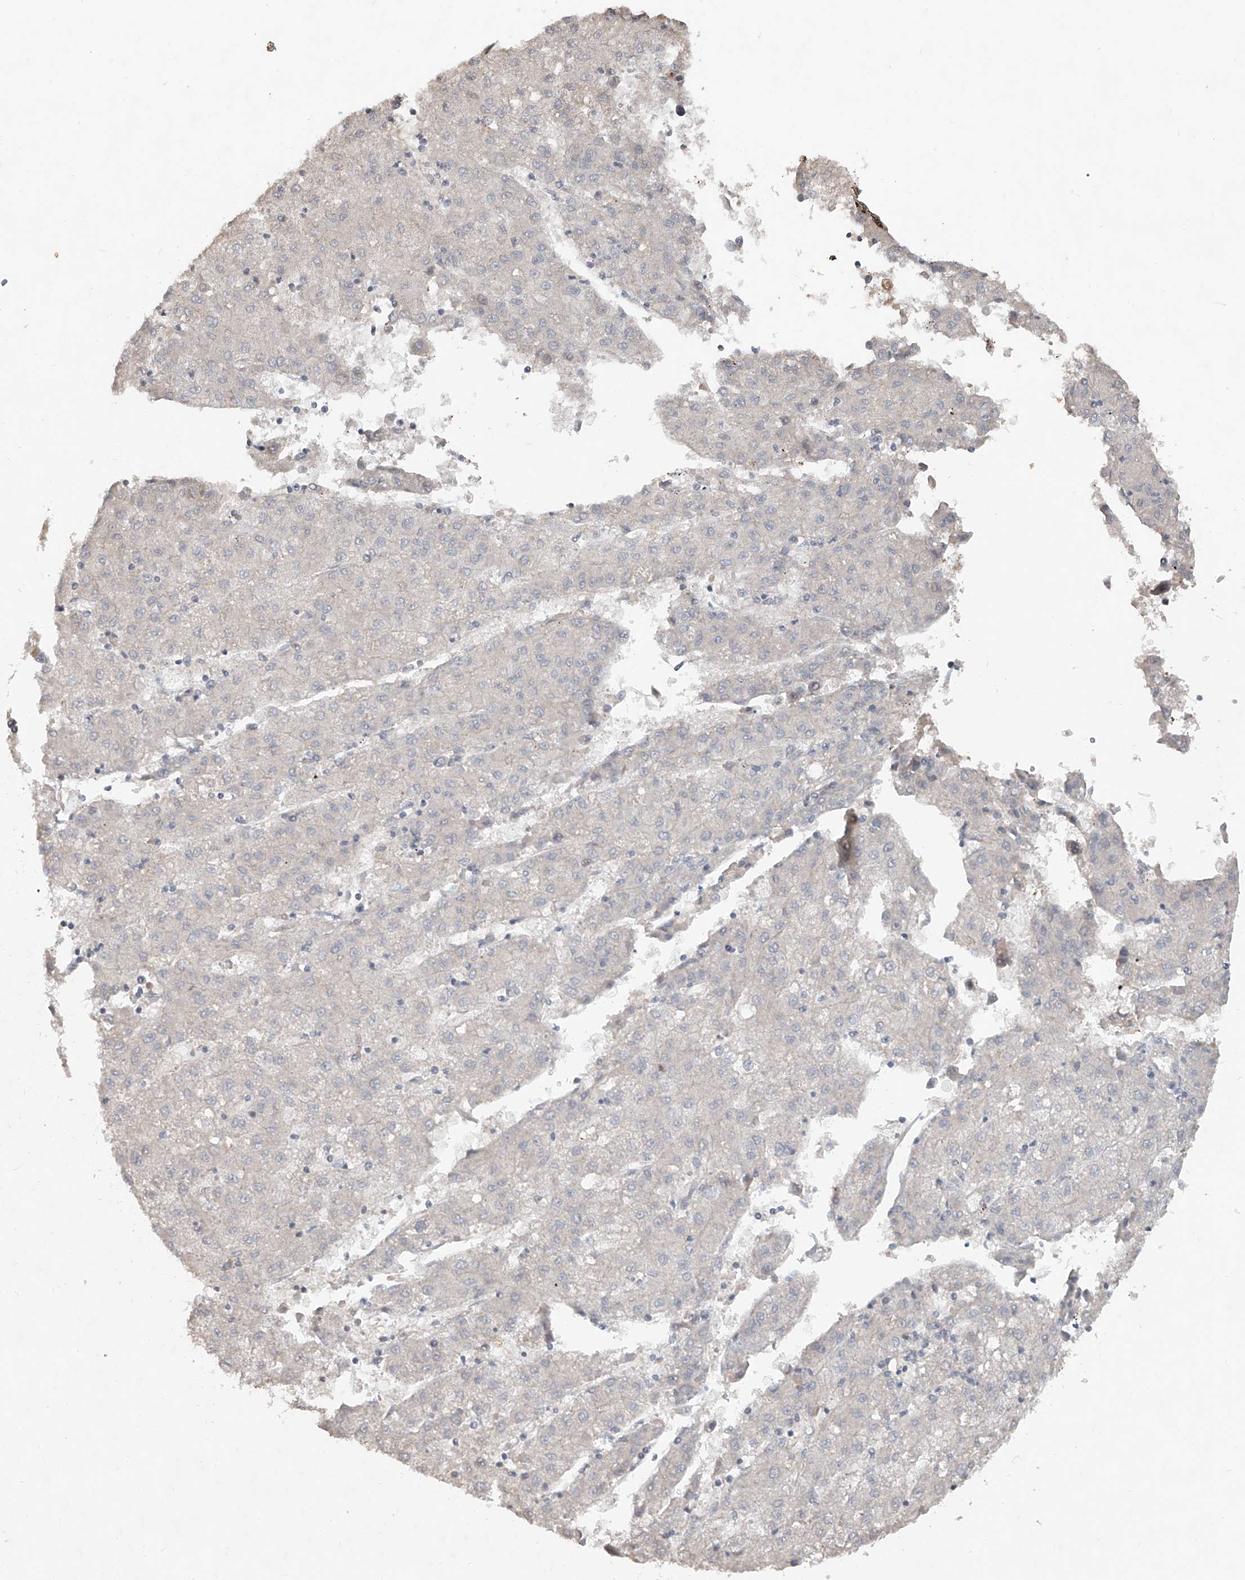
{"staining": {"intensity": "negative", "quantity": "none", "location": "none"}, "tissue": "liver cancer", "cell_type": "Tumor cells", "image_type": "cancer", "snomed": [{"axis": "morphology", "description": "Carcinoma, Hepatocellular, NOS"}, {"axis": "topography", "description": "Liver"}], "caption": "Tumor cells are negative for protein expression in human hepatocellular carcinoma (liver).", "gene": "ADAM23", "patient": {"sex": "male", "age": 72}}